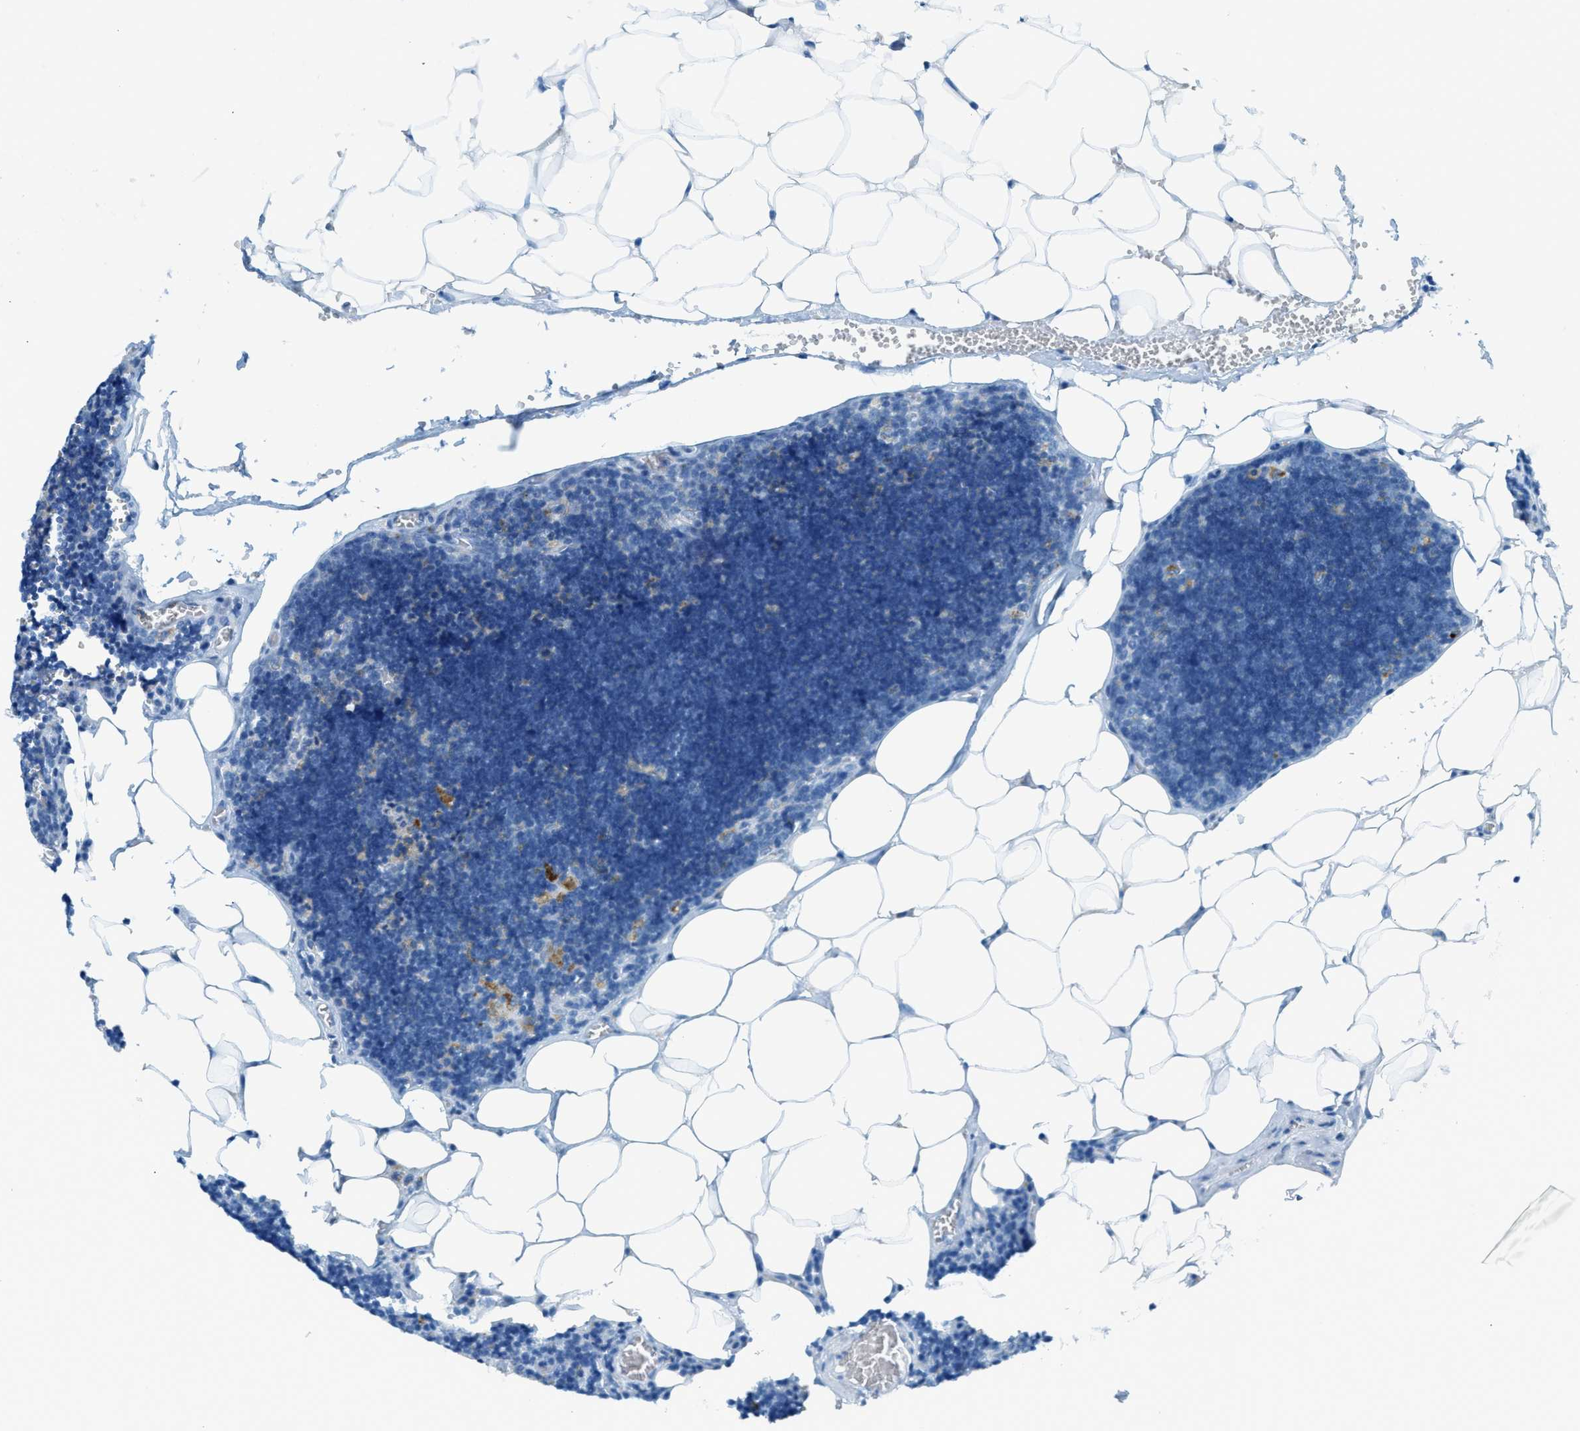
{"staining": {"intensity": "weak", "quantity": "<25%", "location": "cytoplasmic/membranous"}, "tissue": "lymph node", "cell_type": "Germinal center cells", "image_type": "normal", "snomed": [{"axis": "morphology", "description": "Normal tissue, NOS"}, {"axis": "topography", "description": "Lymph node"}], "caption": "A high-resolution micrograph shows immunohistochemistry (IHC) staining of normal lymph node, which shows no significant expression in germinal center cells.", "gene": "C21orf62", "patient": {"sex": "male", "age": 33}}